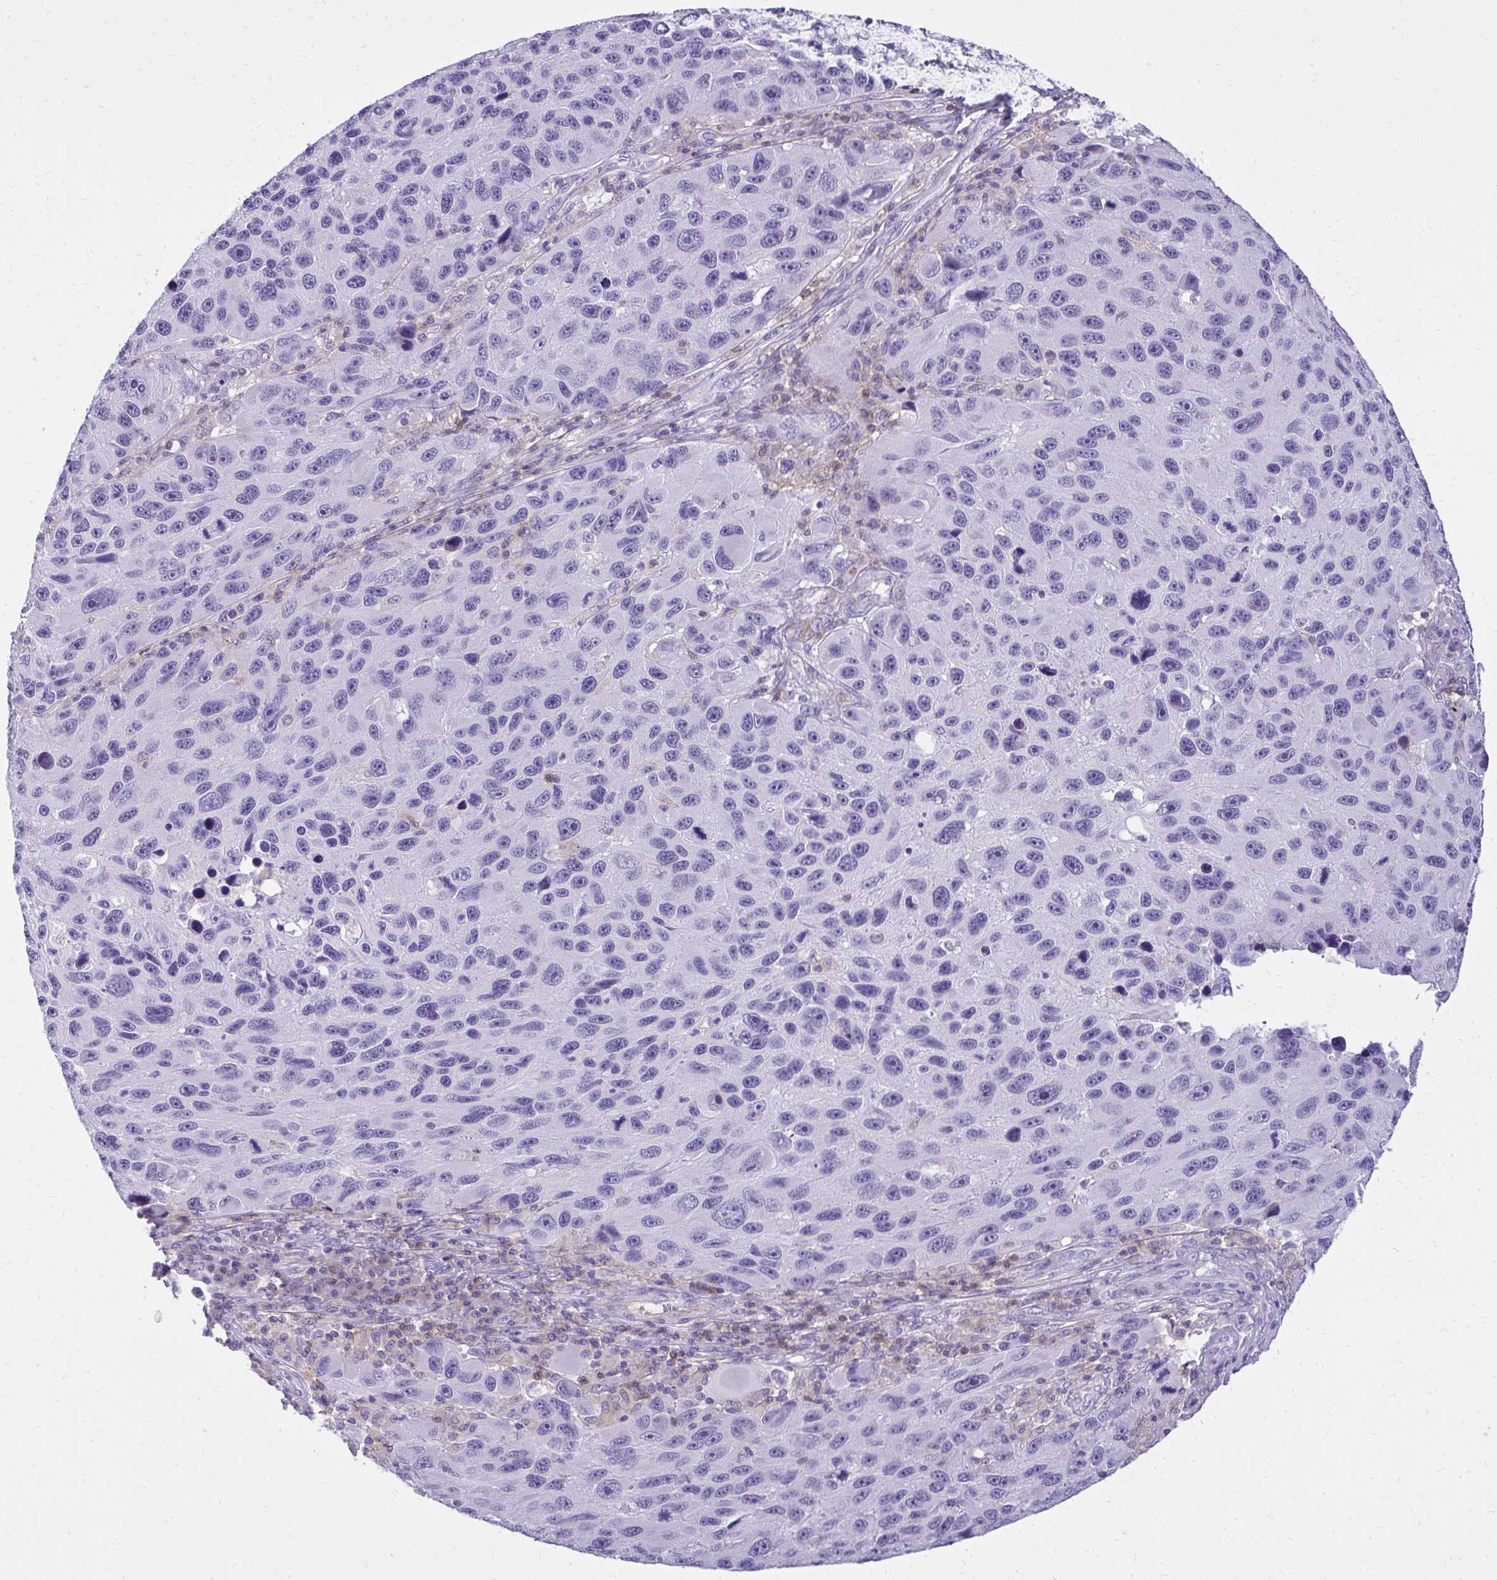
{"staining": {"intensity": "negative", "quantity": "none", "location": "none"}, "tissue": "melanoma", "cell_type": "Tumor cells", "image_type": "cancer", "snomed": [{"axis": "morphology", "description": "Malignant melanoma, NOS"}, {"axis": "topography", "description": "Skin"}], "caption": "Tumor cells are negative for brown protein staining in melanoma. Nuclei are stained in blue.", "gene": "GPRIN3", "patient": {"sex": "male", "age": 53}}